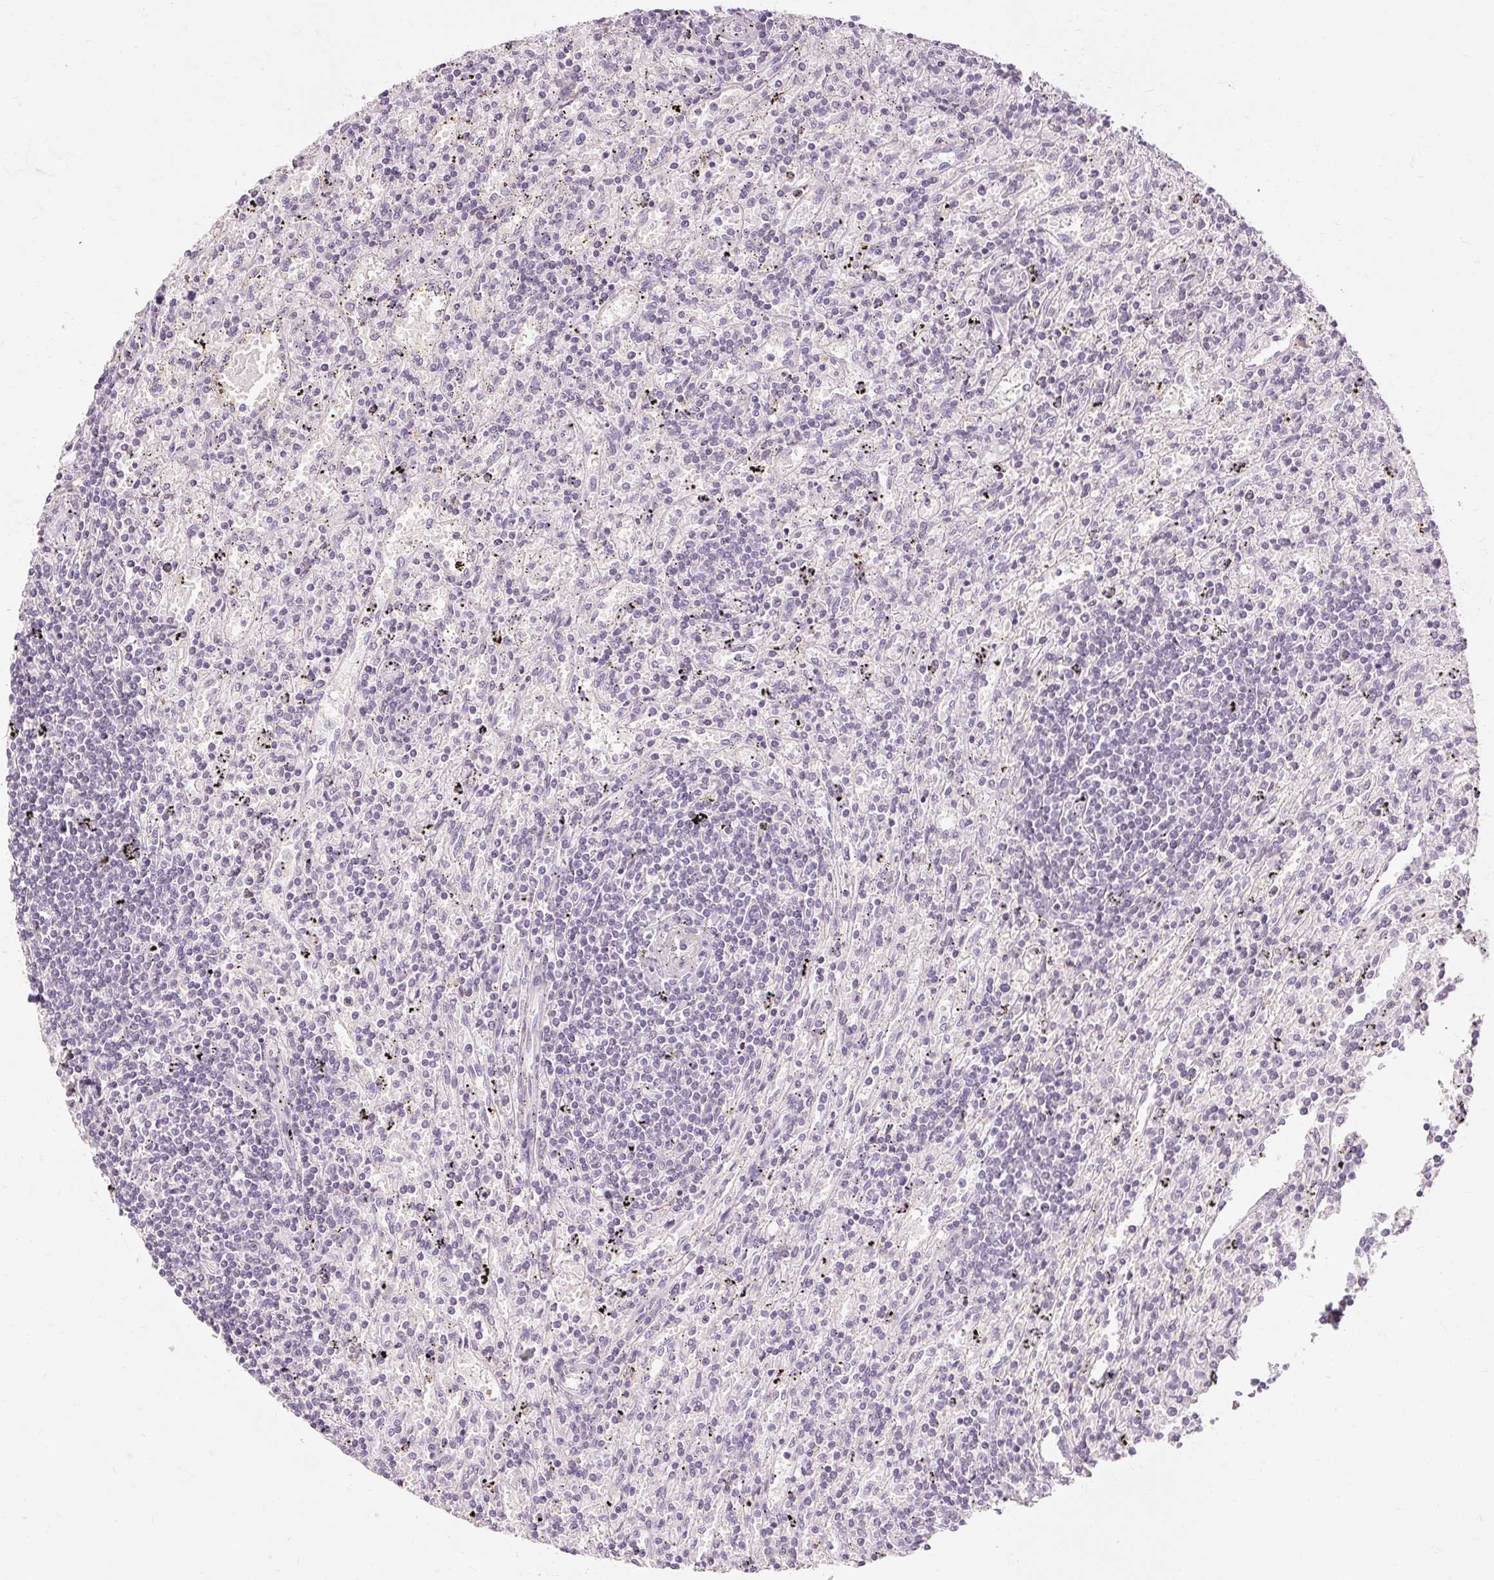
{"staining": {"intensity": "negative", "quantity": "none", "location": "none"}, "tissue": "lymphoma", "cell_type": "Tumor cells", "image_type": "cancer", "snomed": [{"axis": "morphology", "description": "Malignant lymphoma, non-Hodgkin's type, Low grade"}, {"axis": "topography", "description": "Spleen"}], "caption": "Human lymphoma stained for a protein using IHC displays no positivity in tumor cells.", "gene": "CAPN3", "patient": {"sex": "male", "age": 76}}